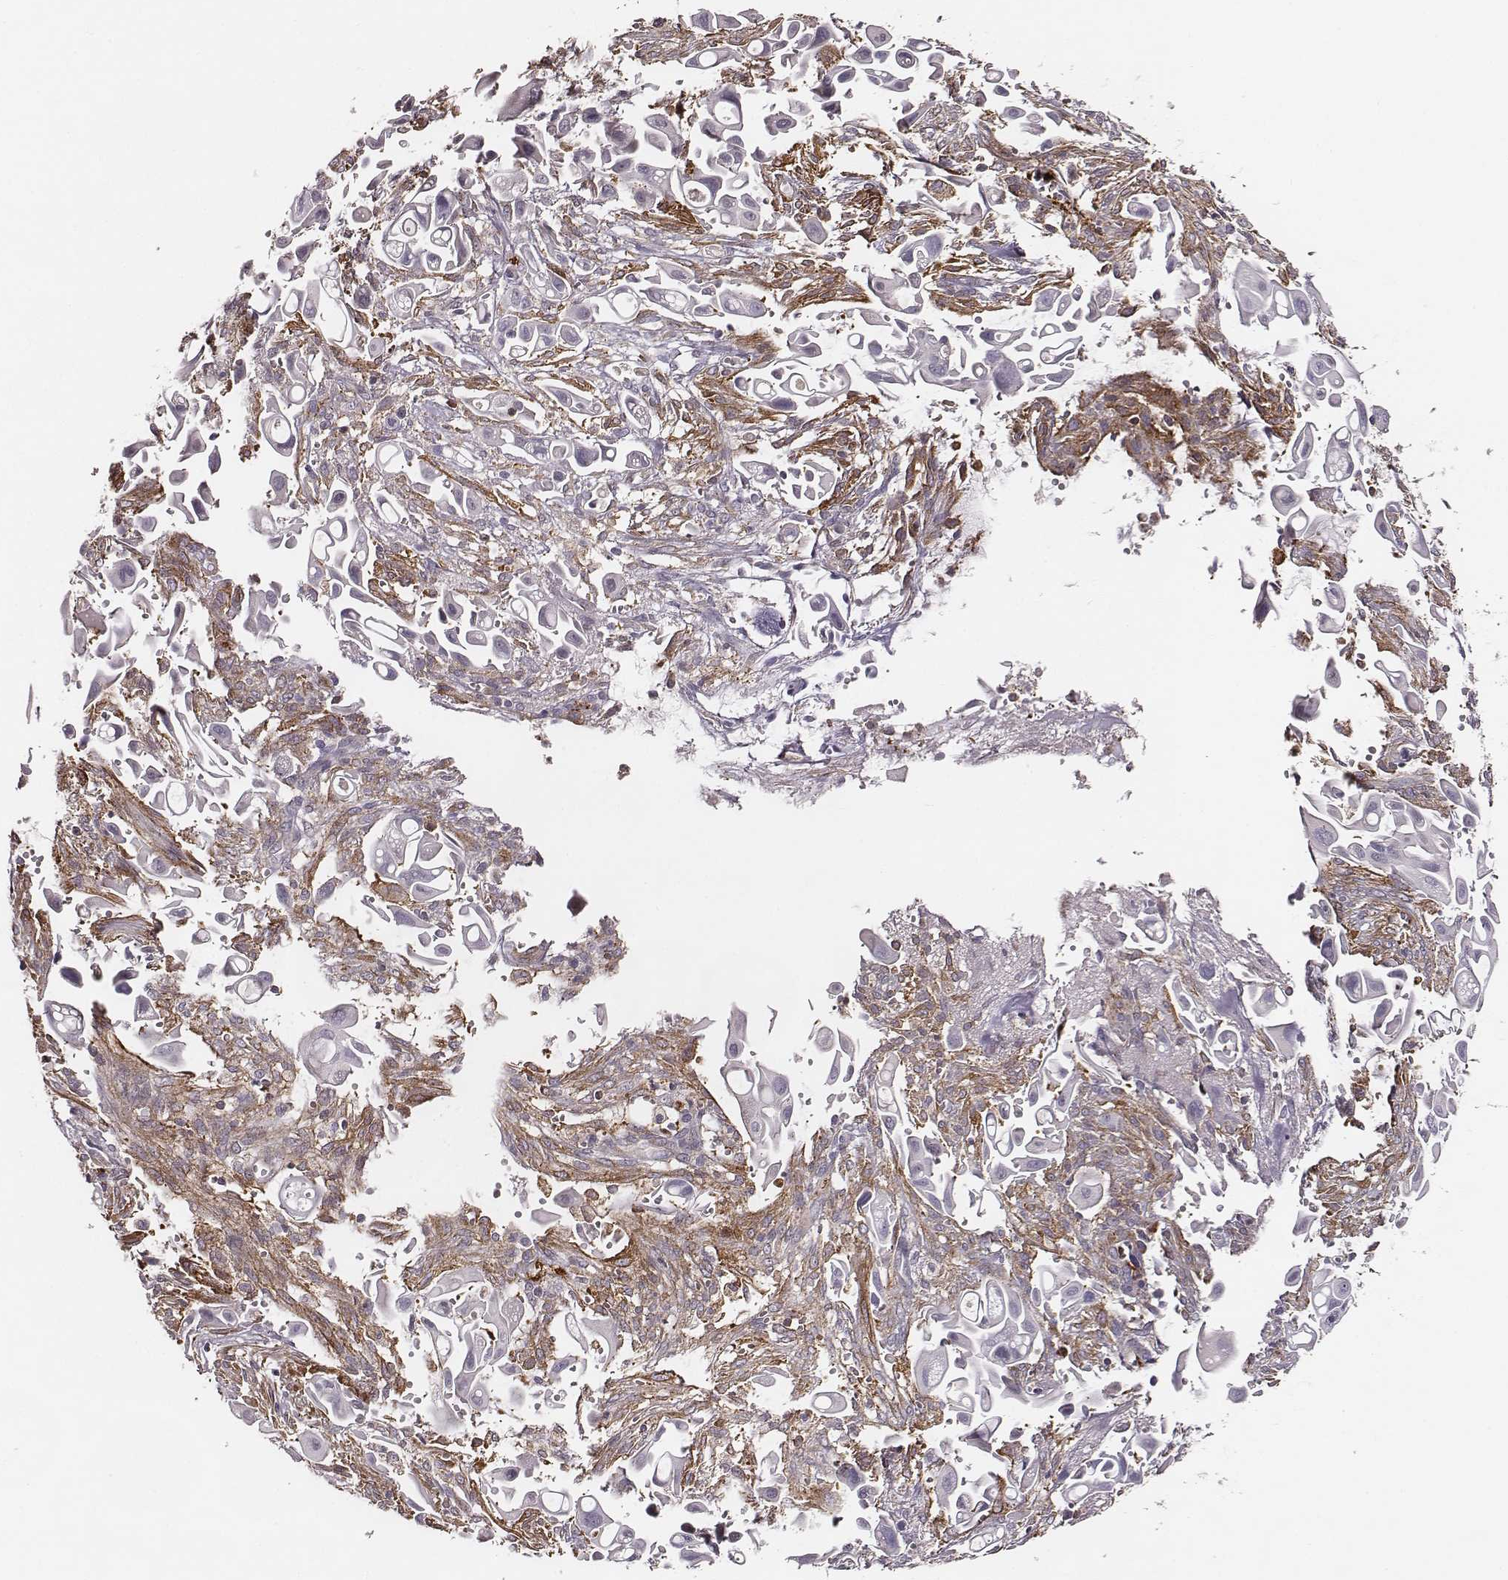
{"staining": {"intensity": "negative", "quantity": "none", "location": "none"}, "tissue": "pancreatic cancer", "cell_type": "Tumor cells", "image_type": "cancer", "snomed": [{"axis": "morphology", "description": "Adenocarcinoma, NOS"}, {"axis": "topography", "description": "Pancreas"}], "caption": "IHC histopathology image of pancreatic adenocarcinoma stained for a protein (brown), which exhibits no expression in tumor cells.", "gene": "ZYX", "patient": {"sex": "male", "age": 50}}